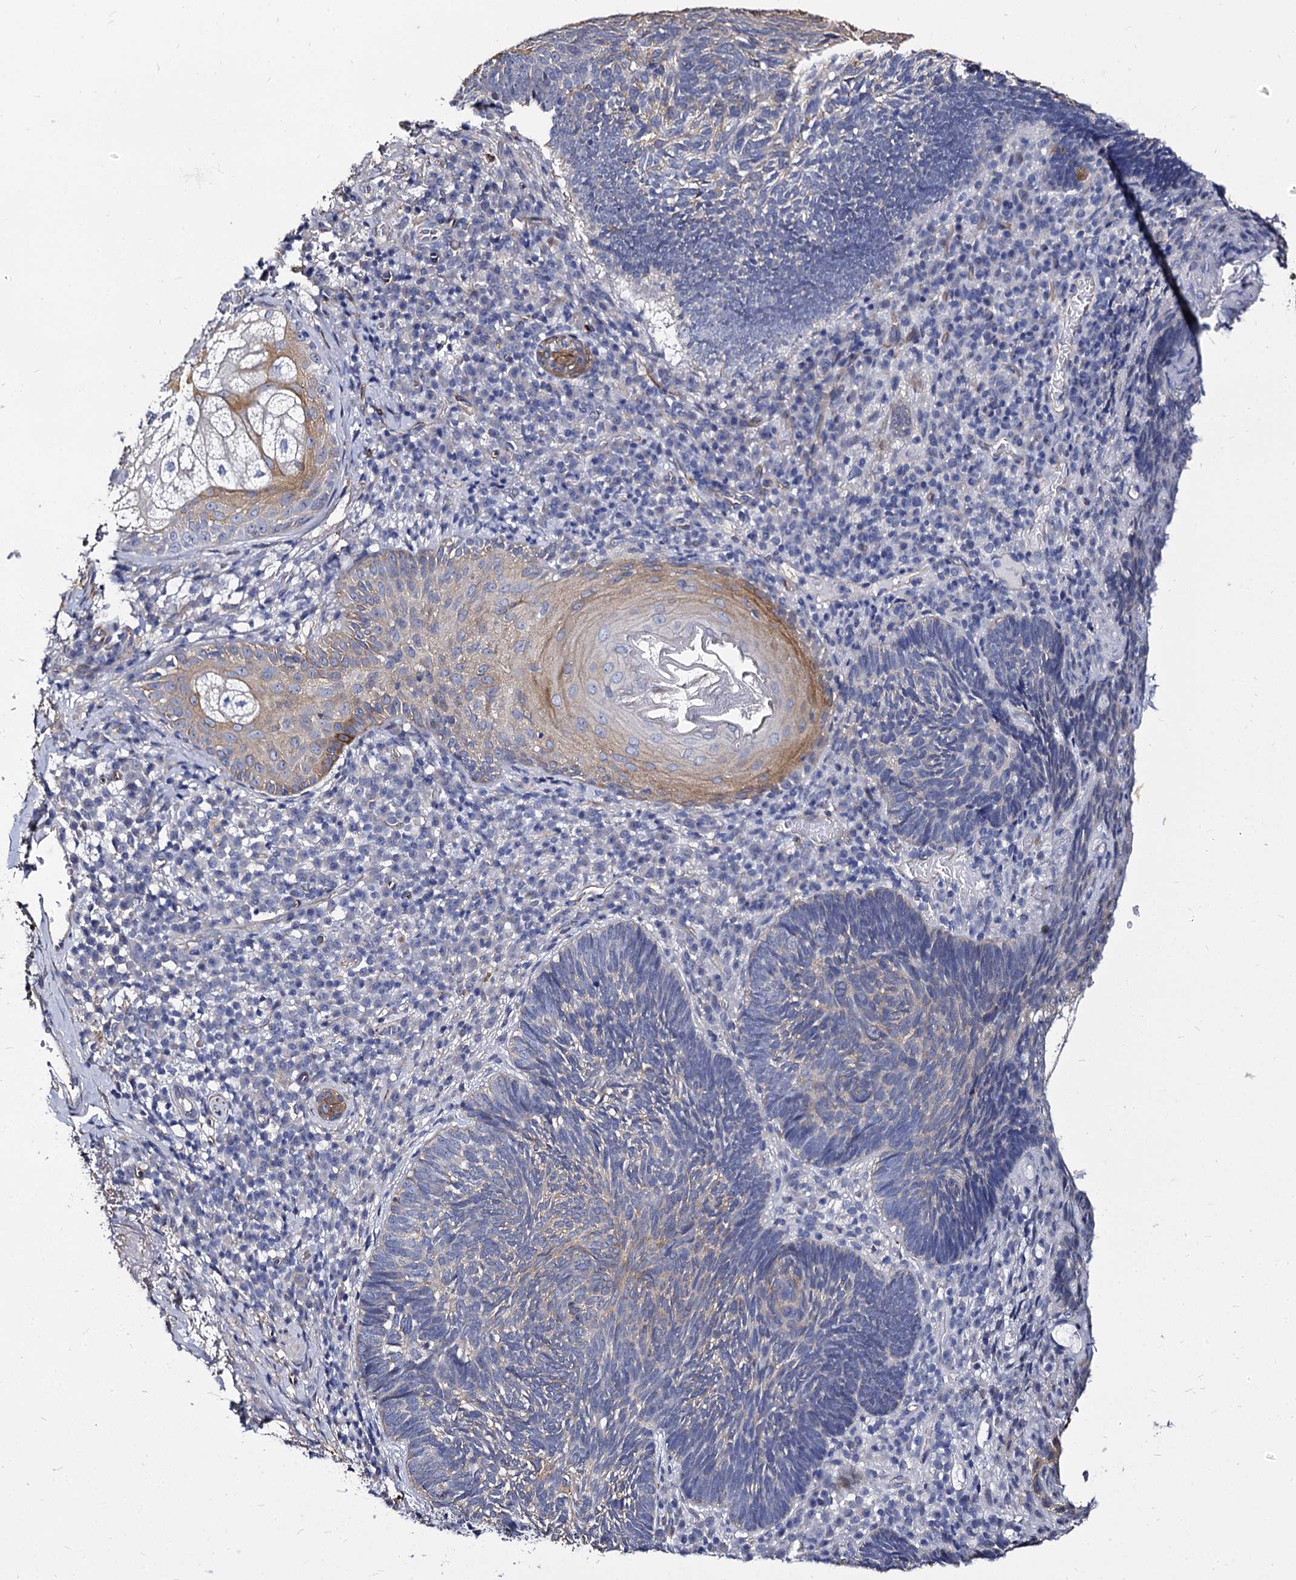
{"staining": {"intensity": "negative", "quantity": "none", "location": "none"}, "tissue": "skin cancer", "cell_type": "Tumor cells", "image_type": "cancer", "snomed": [{"axis": "morphology", "description": "Basal cell carcinoma"}, {"axis": "topography", "description": "Skin"}], "caption": "IHC micrograph of human skin cancer stained for a protein (brown), which shows no staining in tumor cells.", "gene": "CBFB", "patient": {"sex": "male", "age": 88}}